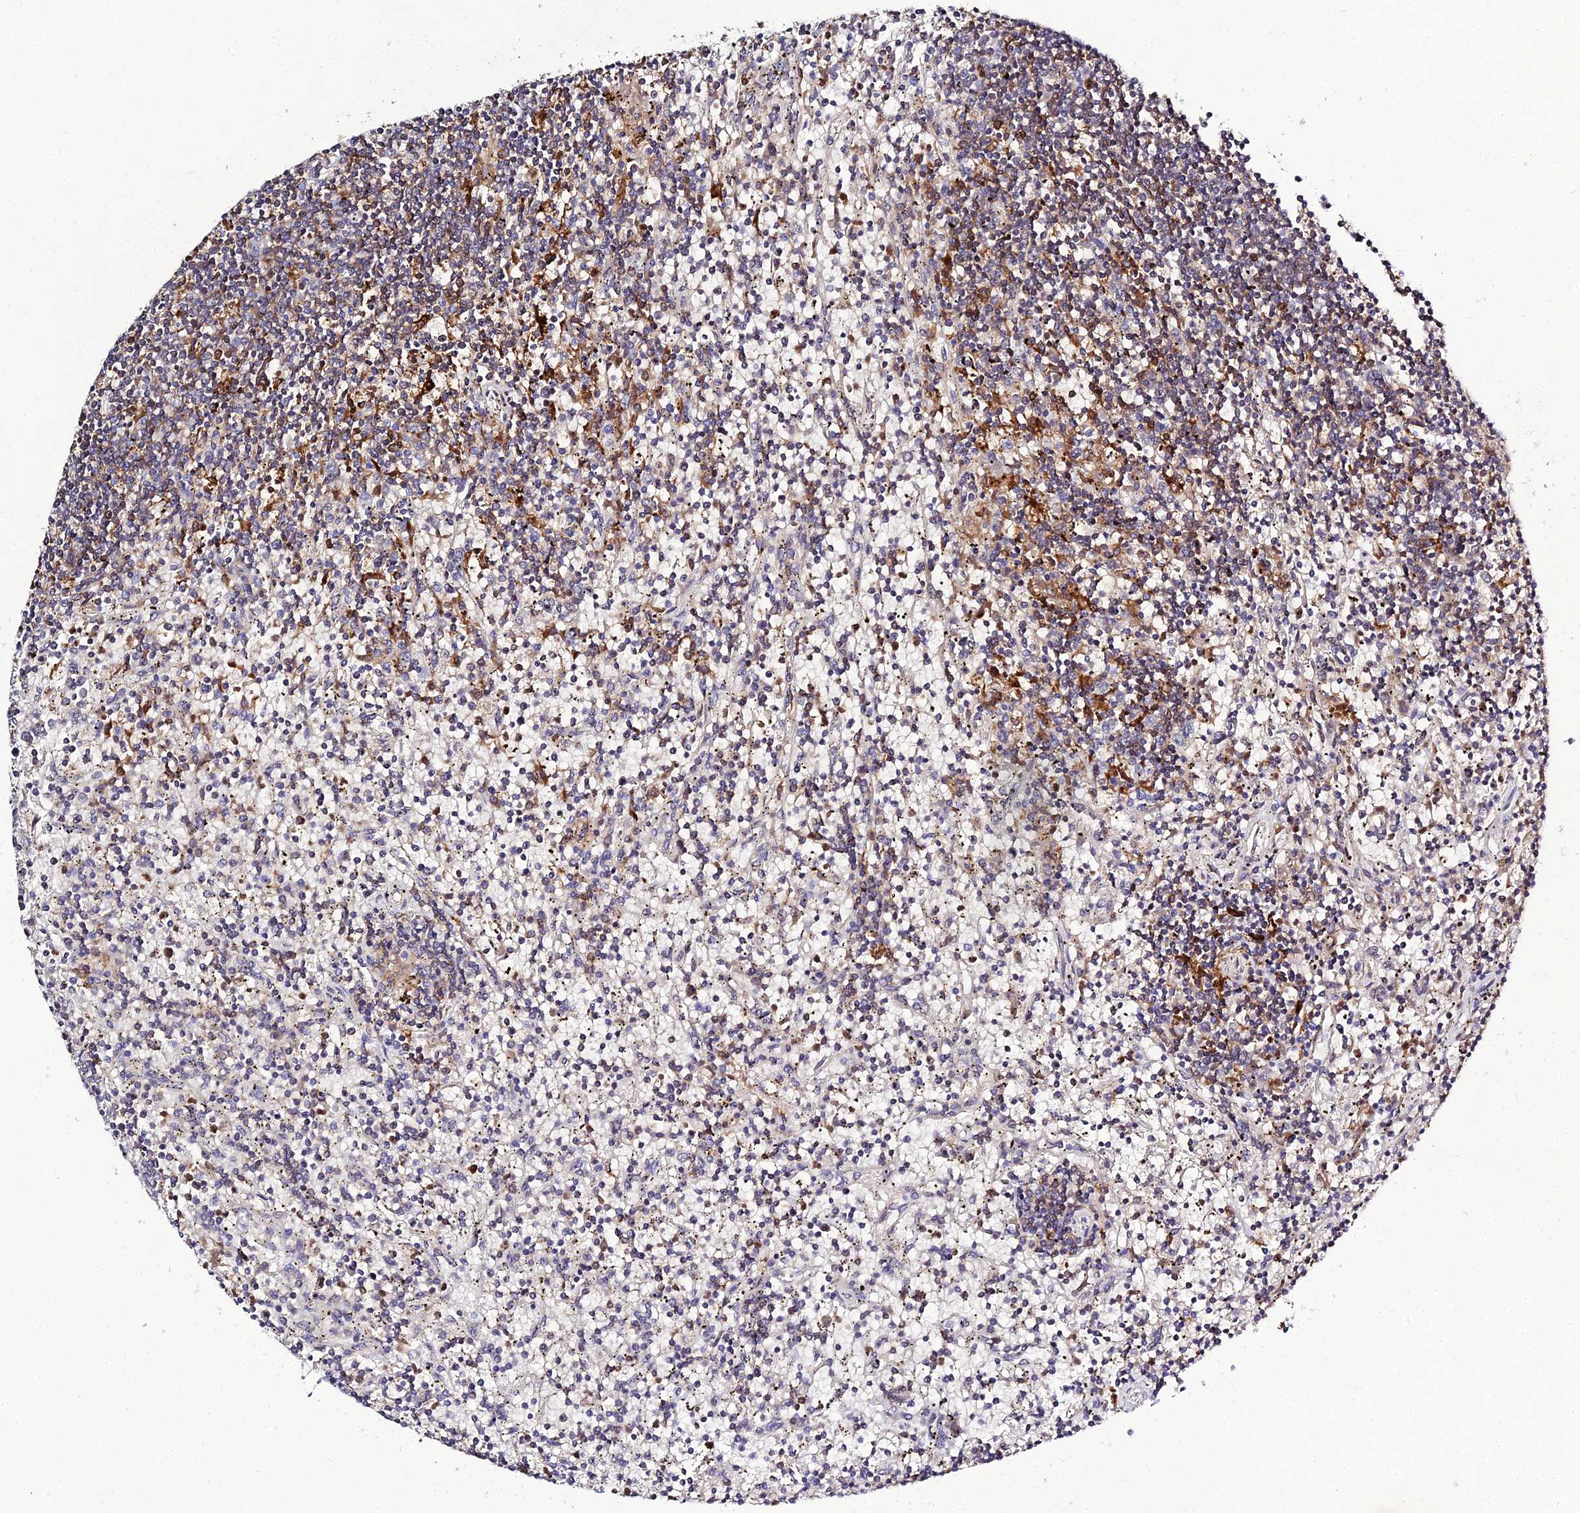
{"staining": {"intensity": "moderate", "quantity": "25%-75%", "location": "cytoplasmic/membranous"}, "tissue": "lymphoma", "cell_type": "Tumor cells", "image_type": "cancer", "snomed": [{"axis": "morphology", "description": "Malignant lymphoma, non-Hodgkin's type, Low grade"}, {"axis": "topography", "description": "Spleen"}], "caption": "A high-resolution histopathology image shows immunohistochemistry staining of lymphoma, which demonstrates moderate cytoplasmic/membranous staining in approximately 25%-75% of tumor cells. (Stains: DAB in brown, nuclei in blue, Microscopy: brightfield microscopy at high magnification).", "gene": "IL4I1", "patient": {"sex": "male", "age": 76}}